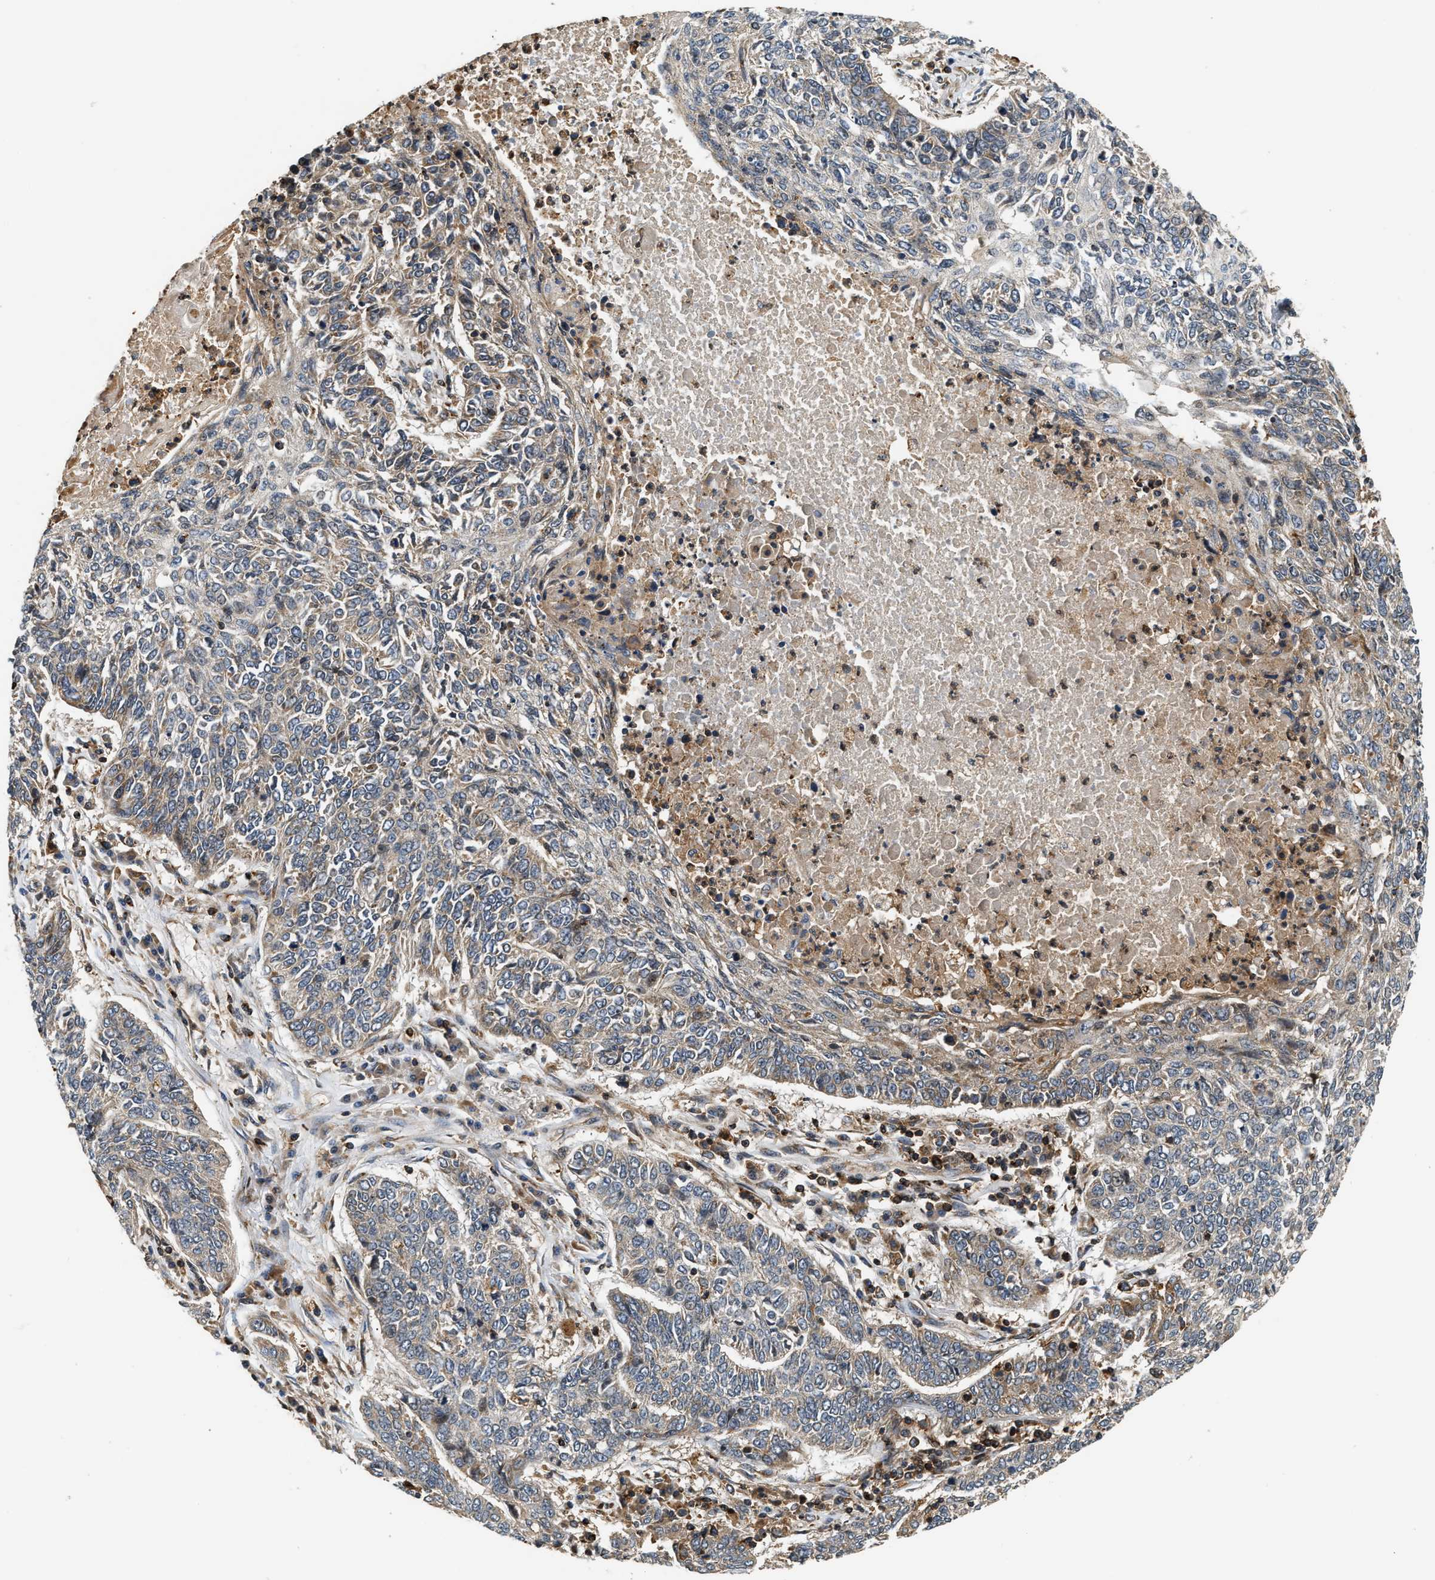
{"staining": {"intensity": "weak", "quantity": "<25%", "location": "cytoplasmic/membranous"}, "tissue": "lung cancer", "cell_type": "Tumor cells", "image_type": "cancer", "snomed": [{"axis": "morphology", "description": "Normal tissue, NOS"}, {"axis": "morphology", "description": "Squamous cell carcinoma, NOS"}, {"axis": "topography", "description": "Cartilage tissue"}, {"axis": "topography", "description": "Bronchus"}, {"axis": "topography", "description": "Lung"}], "caption": "DAB immunohistochemical staining of human lung squamous cell carcinoma exhibits no significant positivity in tumor cells.", "gene": "SNX5", "patient": {"sex": "female", "age": 49}}